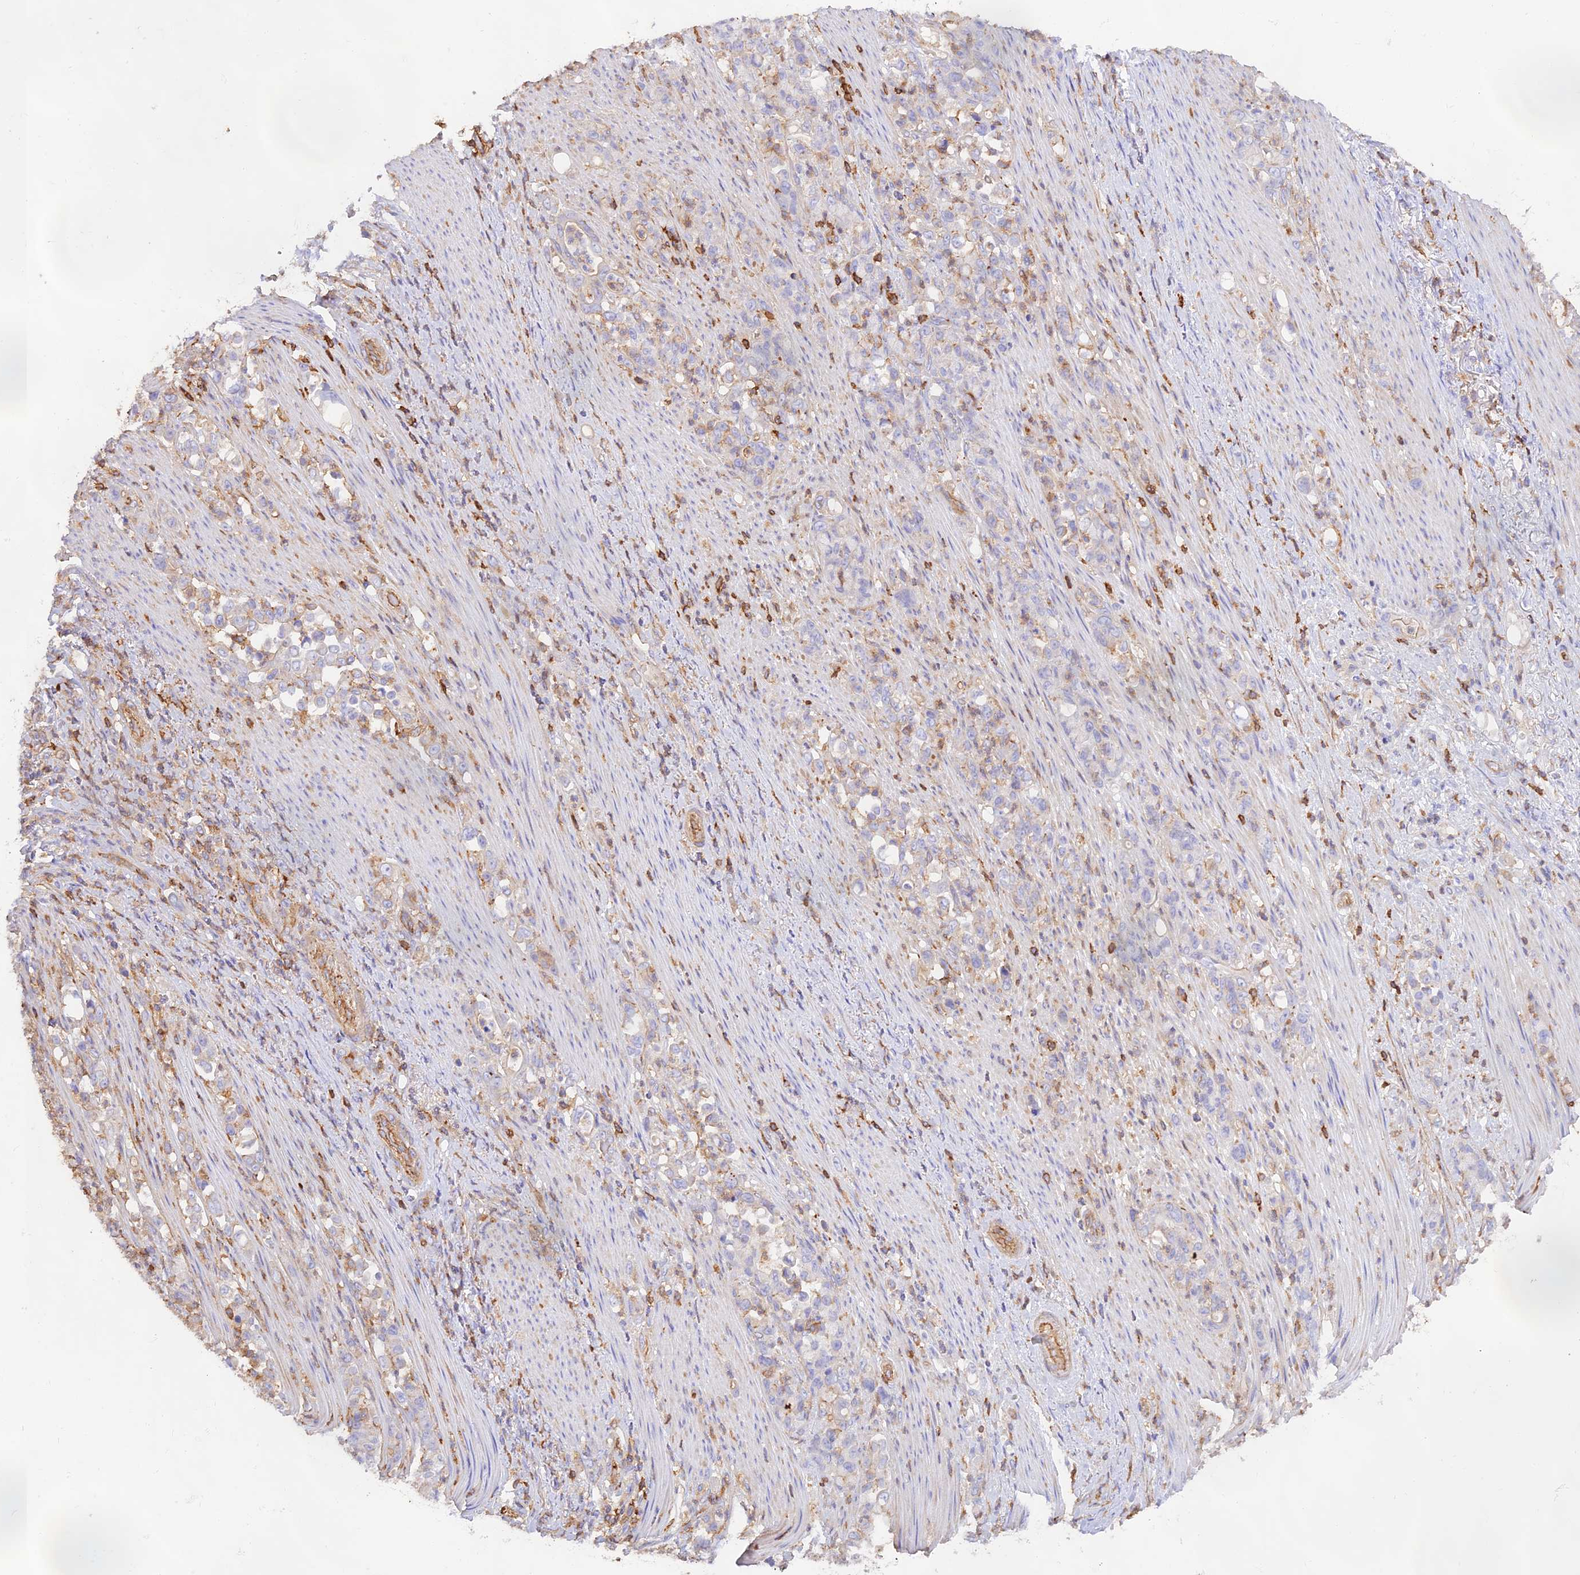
{"staining": {"intensity": "weak", "quantity": "25%-75%", "location": "cytoplasmic/membranous"}, "tissue": "stomach cancer", "cell_type": "Tumor cells", "image_type": "cancer", "snomed": [{"axis": "morphology", "description": "Normal tissue, NOS"}, {"axis": "morphology", "description": "Adenocarcinoma, NOS"}, {"axis": "topography", "description": "Stomach"}], "caption": "Immunohistochemistry (IHC) photomicrograph of stomach cancer stained for a protein (brown), which shows low levels of weak cytoplasmic/membranous staining in approximately 25%-75% of tumor cells.", "gene": "DENND1C", "patient": {"sex": "female", "age": 79}}